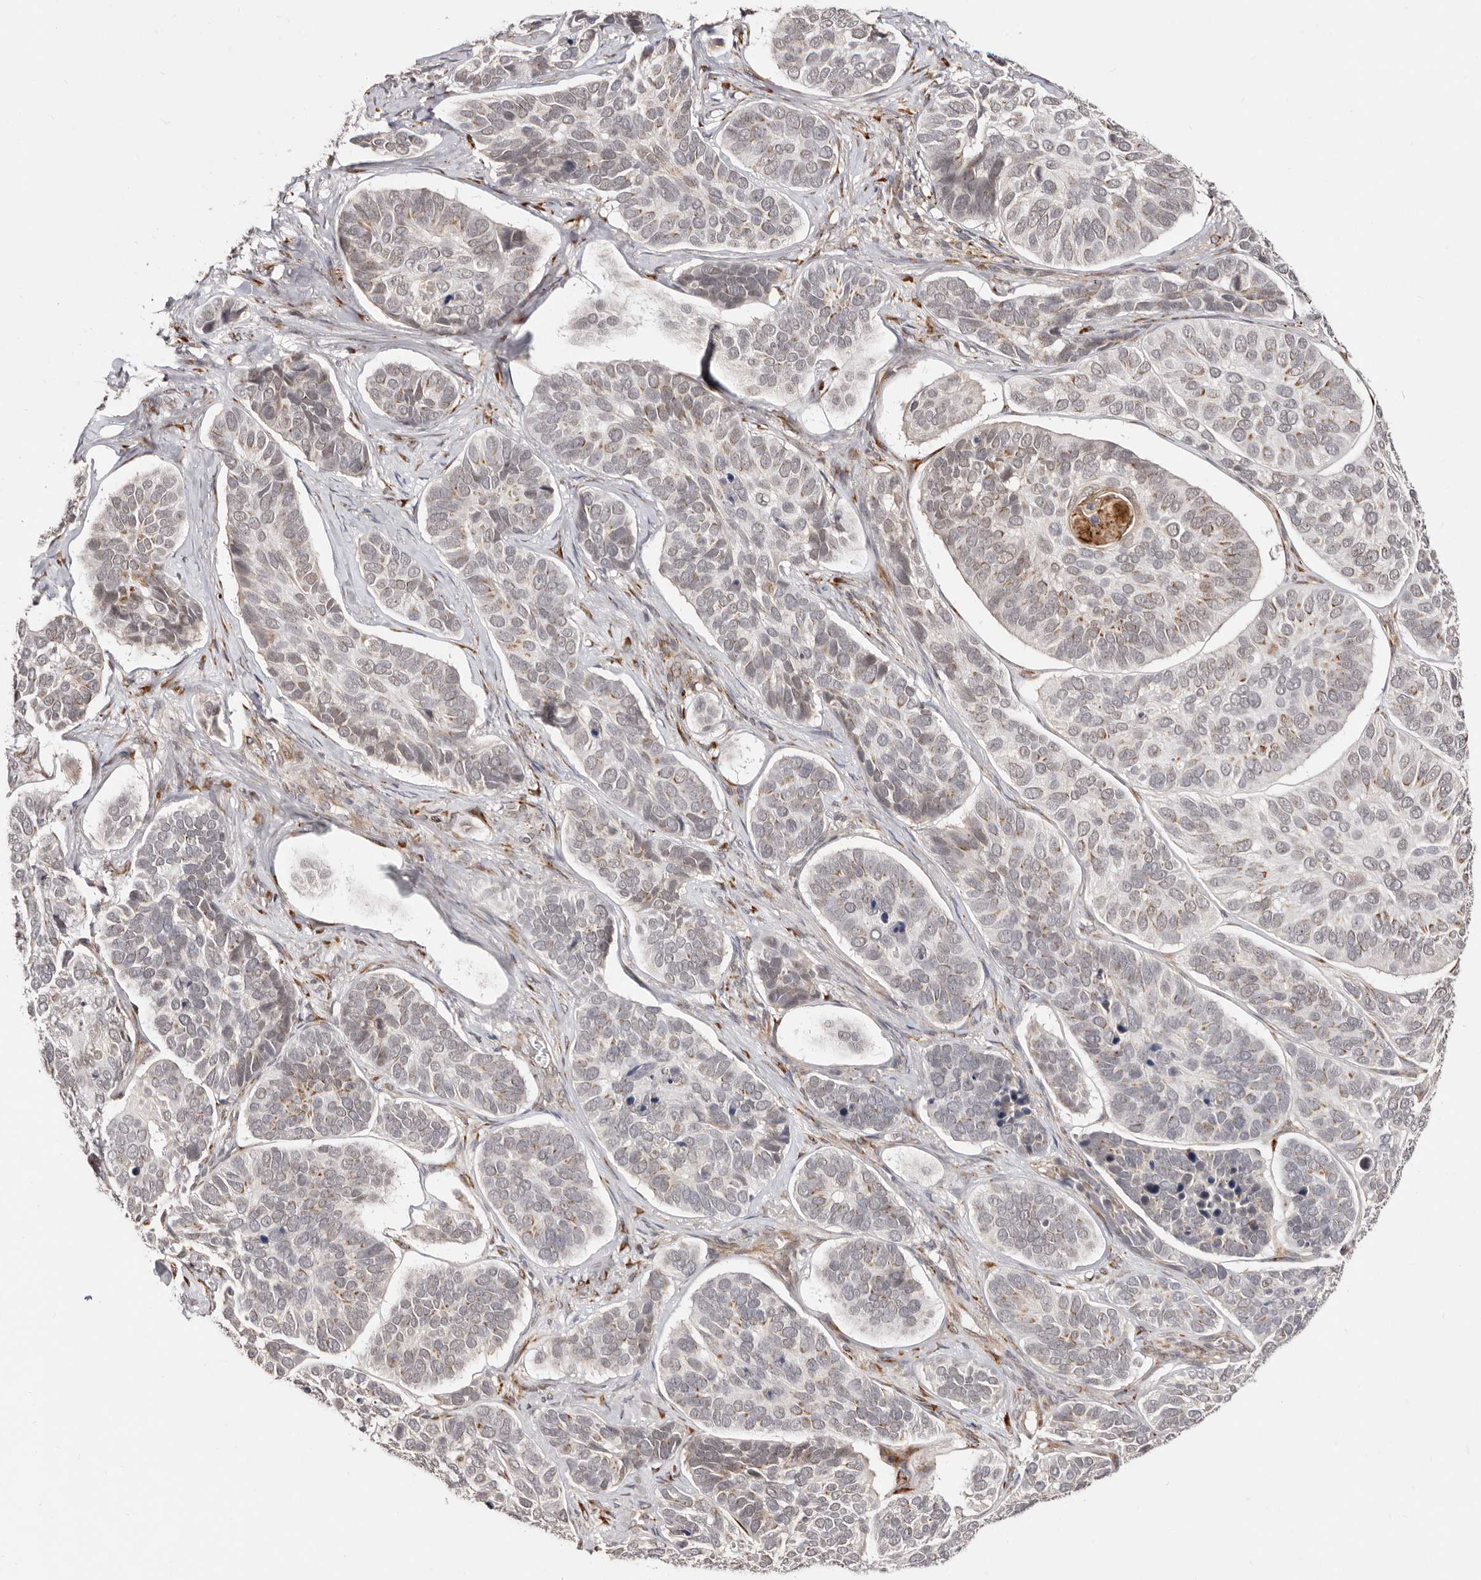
{"staining": {"intensity": "moderate", "quantity": "<25%", "location": "cytoplasmic/membranous"}, "tissue": "skin cancer", "cell_type": "Tumor cells", "image_type": "cancer", "snomed": [{"axis": "morphology", "description": "Basal cell carcinoma"}, {"axis": "topography", "description": "Skin"}], "caption": "Skin basal cell carcinoma stained with DAB immunohistochemistry shows low levels of moderate cytoplasmic/membranous expression in approximately <25% of tumor cells. The staining was performed using DAB to visualize the protein expression in brown, while the nuclei were stained in blue with hematoxylin (Magnification: 20x).", "gene": "SRCAP", "patient": {"sex": "male", "age": 62}}